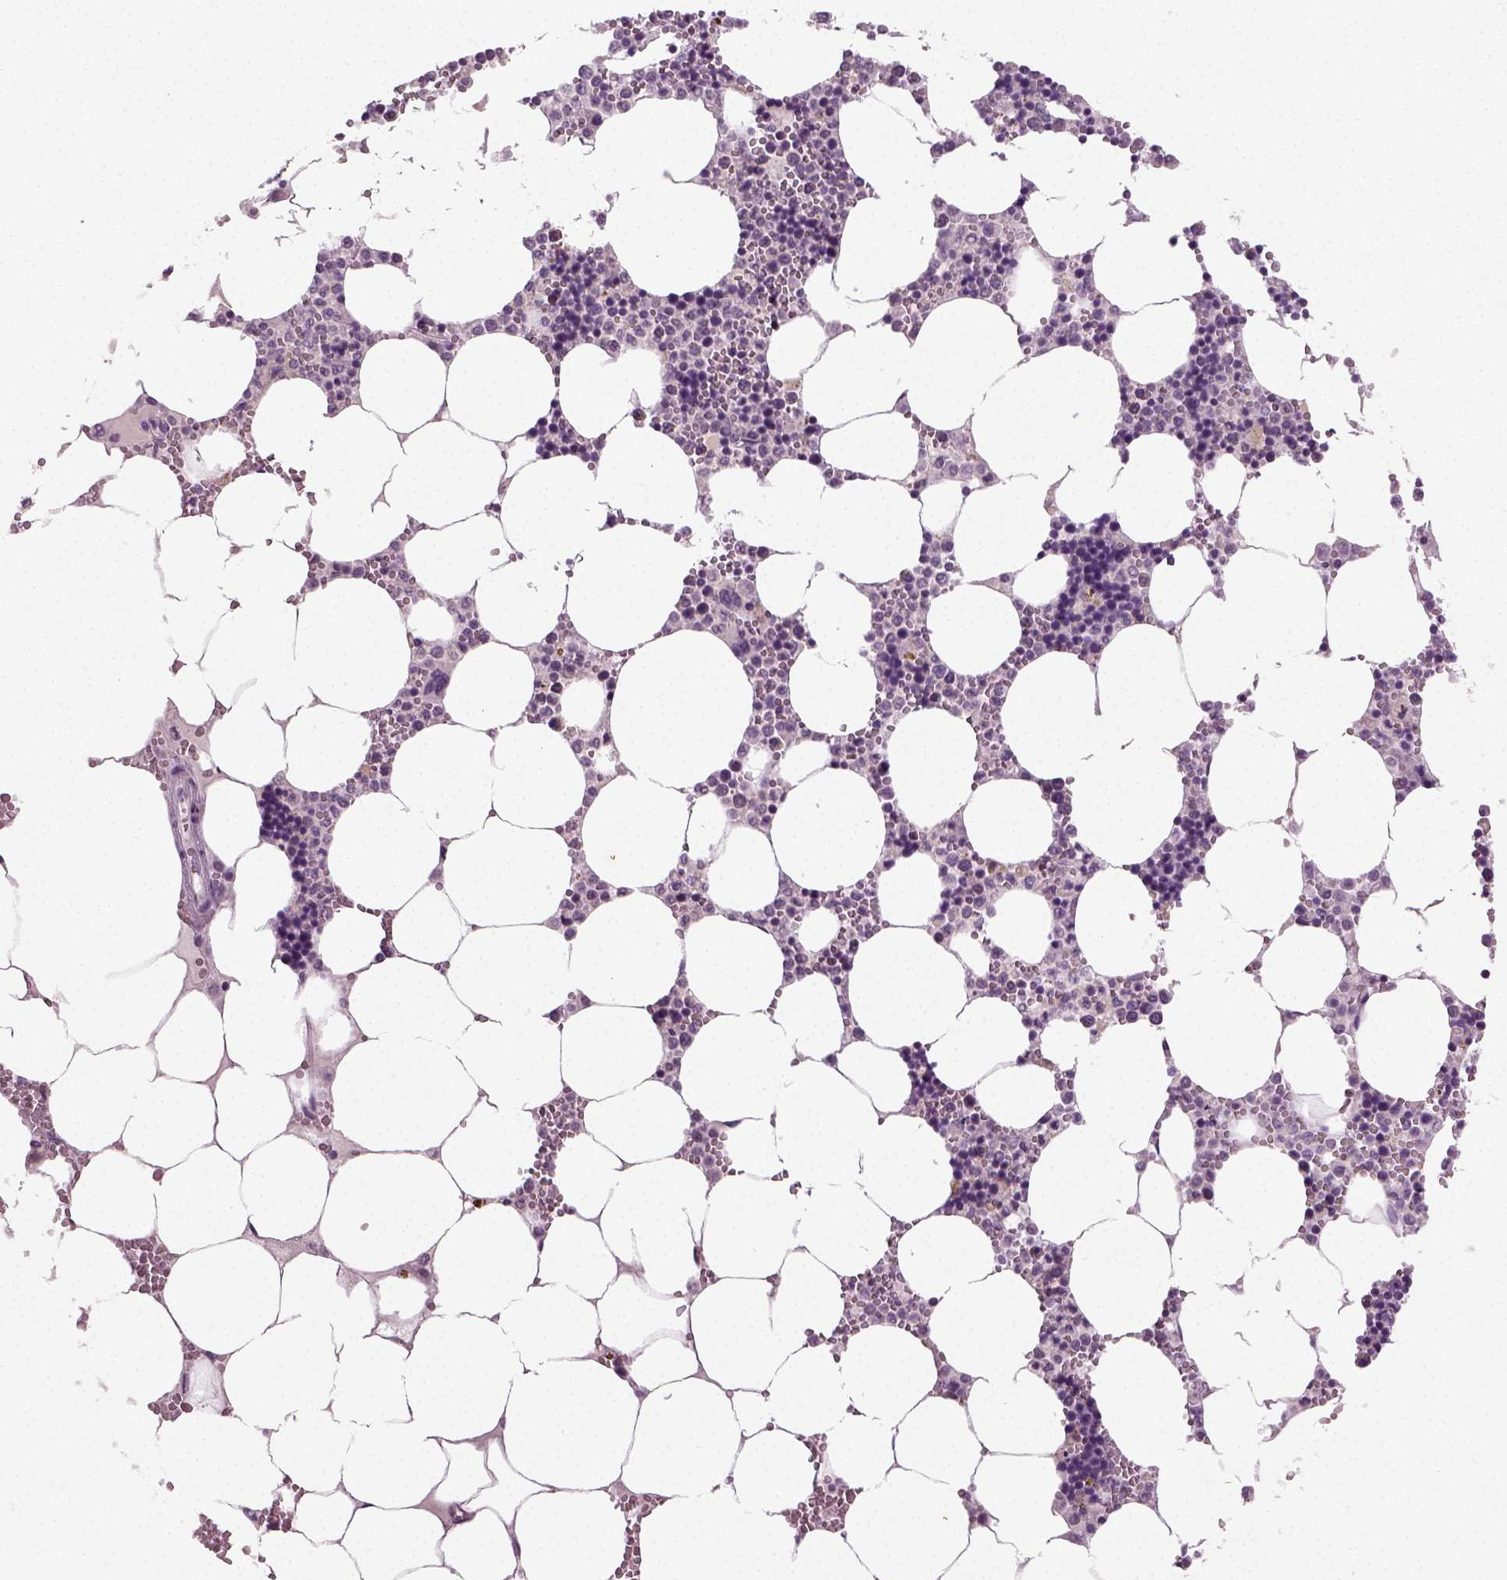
{"staining": {"intensity": "negative", "quantity": "none", "location": "none"}, "tissue": "bone marrow", "cell_type": "Hematopoietic cells", "image_type": "normal", "snomed": [{"axis": "morphology", "description": "Normal tissue, NOS"}, {"axis": "topography", "description": "Bone marrow"}], "caption": "Bone marrow stained for a protein using IHC reveals no positivity hematopoietic cells.", "gene": "SYNGAP1", "patient": {"sex": "male", "age": 54}}